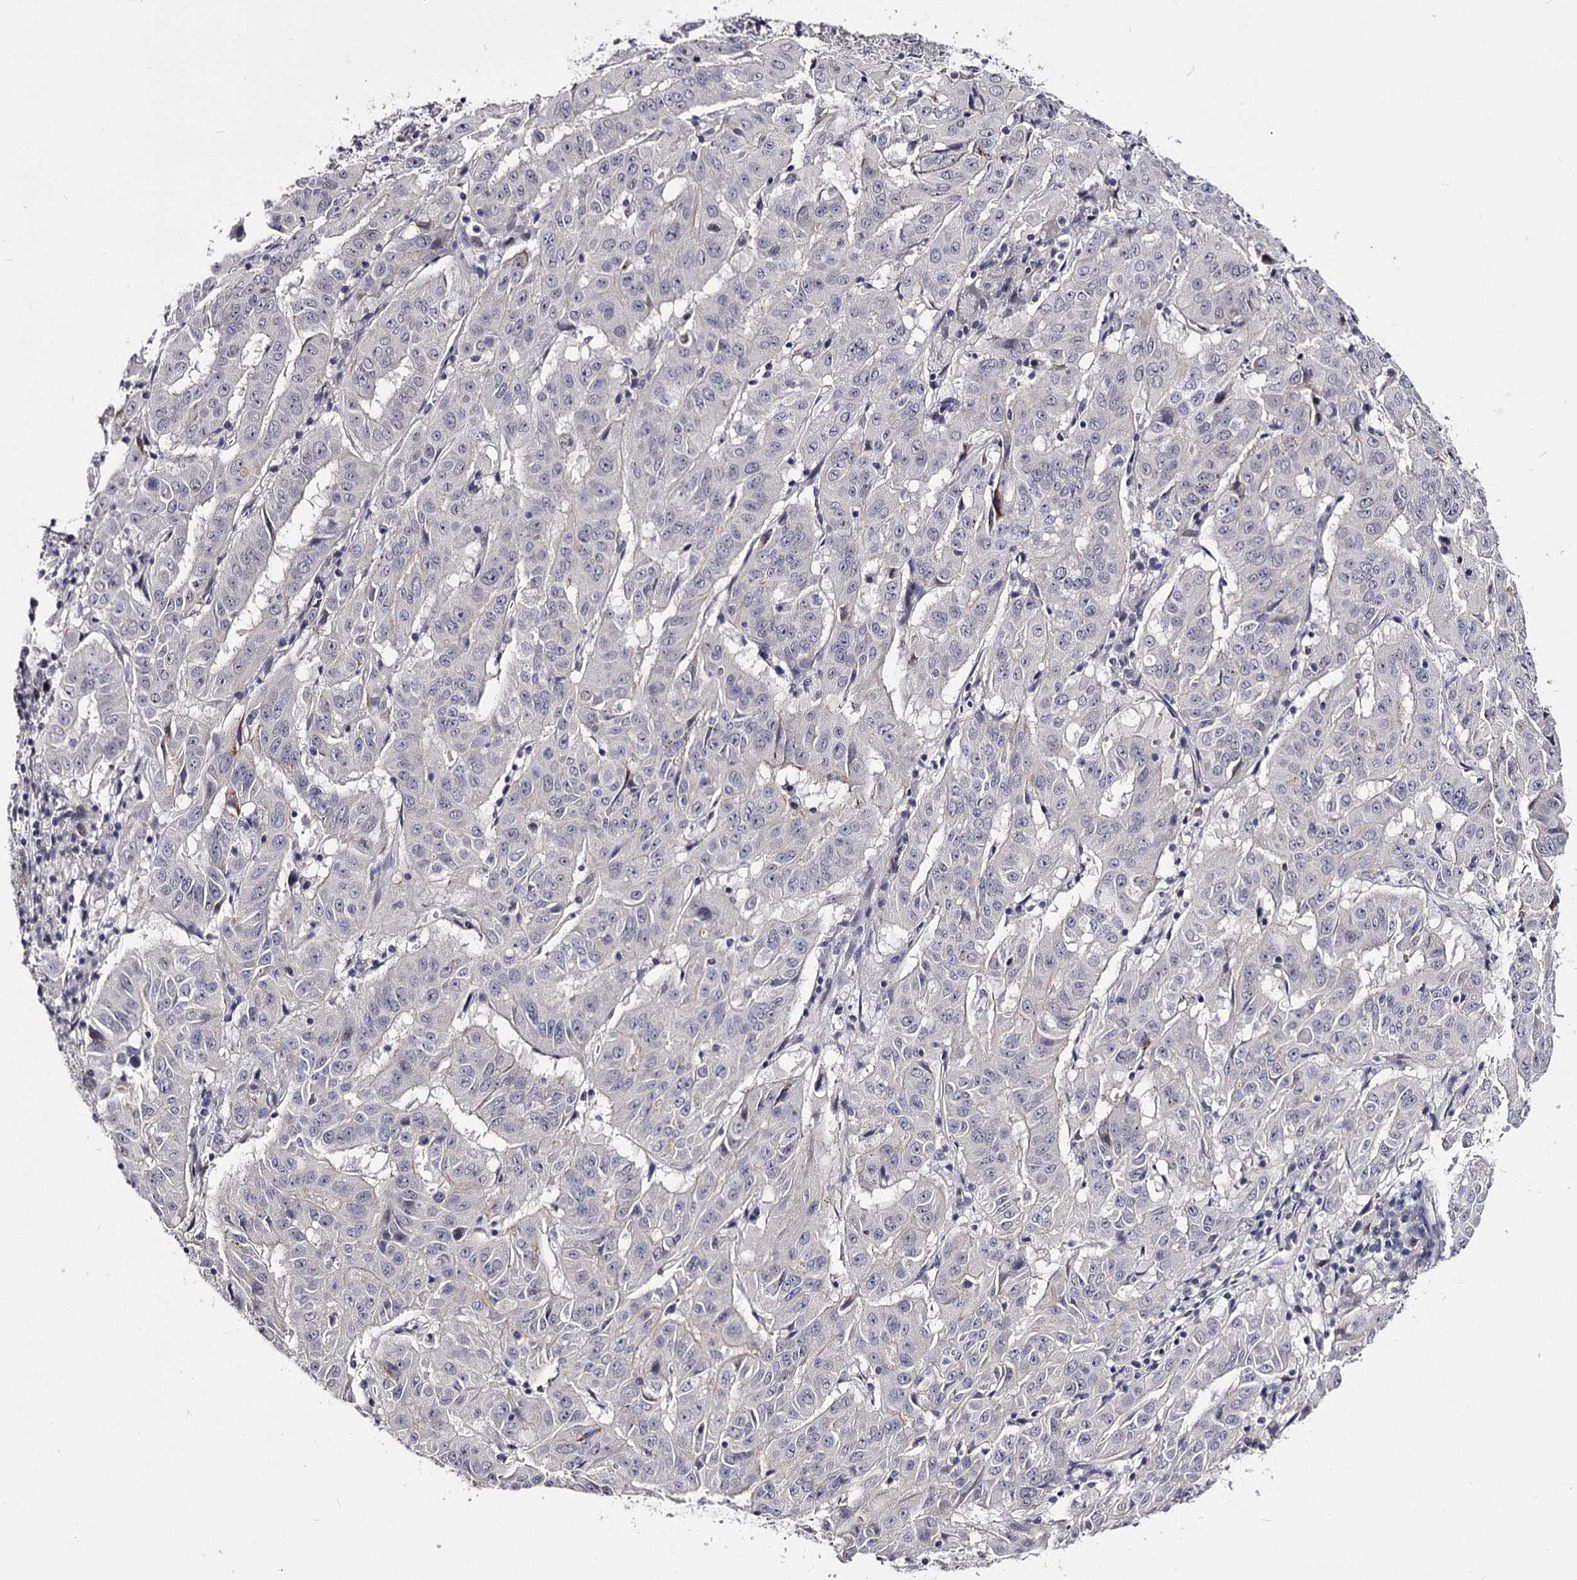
{"staining": {"intensity": "negative", "quantity": "none", "location": "none"}, "tissue": "pancreatic cancer", "cell_type": "Tumor cells", "image_type": "cancer", "snomed": [{"axis": "morphology", "description": "Adenocarcinoma, NOS"}, {"axis": "topography", "description": "Pancreas"}], "caption": "This is a photomicrograph of IHC staining of adenocarcinoma (pancreatic), which shows no positivity in tumor cells. (DAB (3,3'-diaminobenzidine) immunohistochemistry, high magnification).", "gene": "OVOL2", "patient": {"sex": "male", "age": 63}}